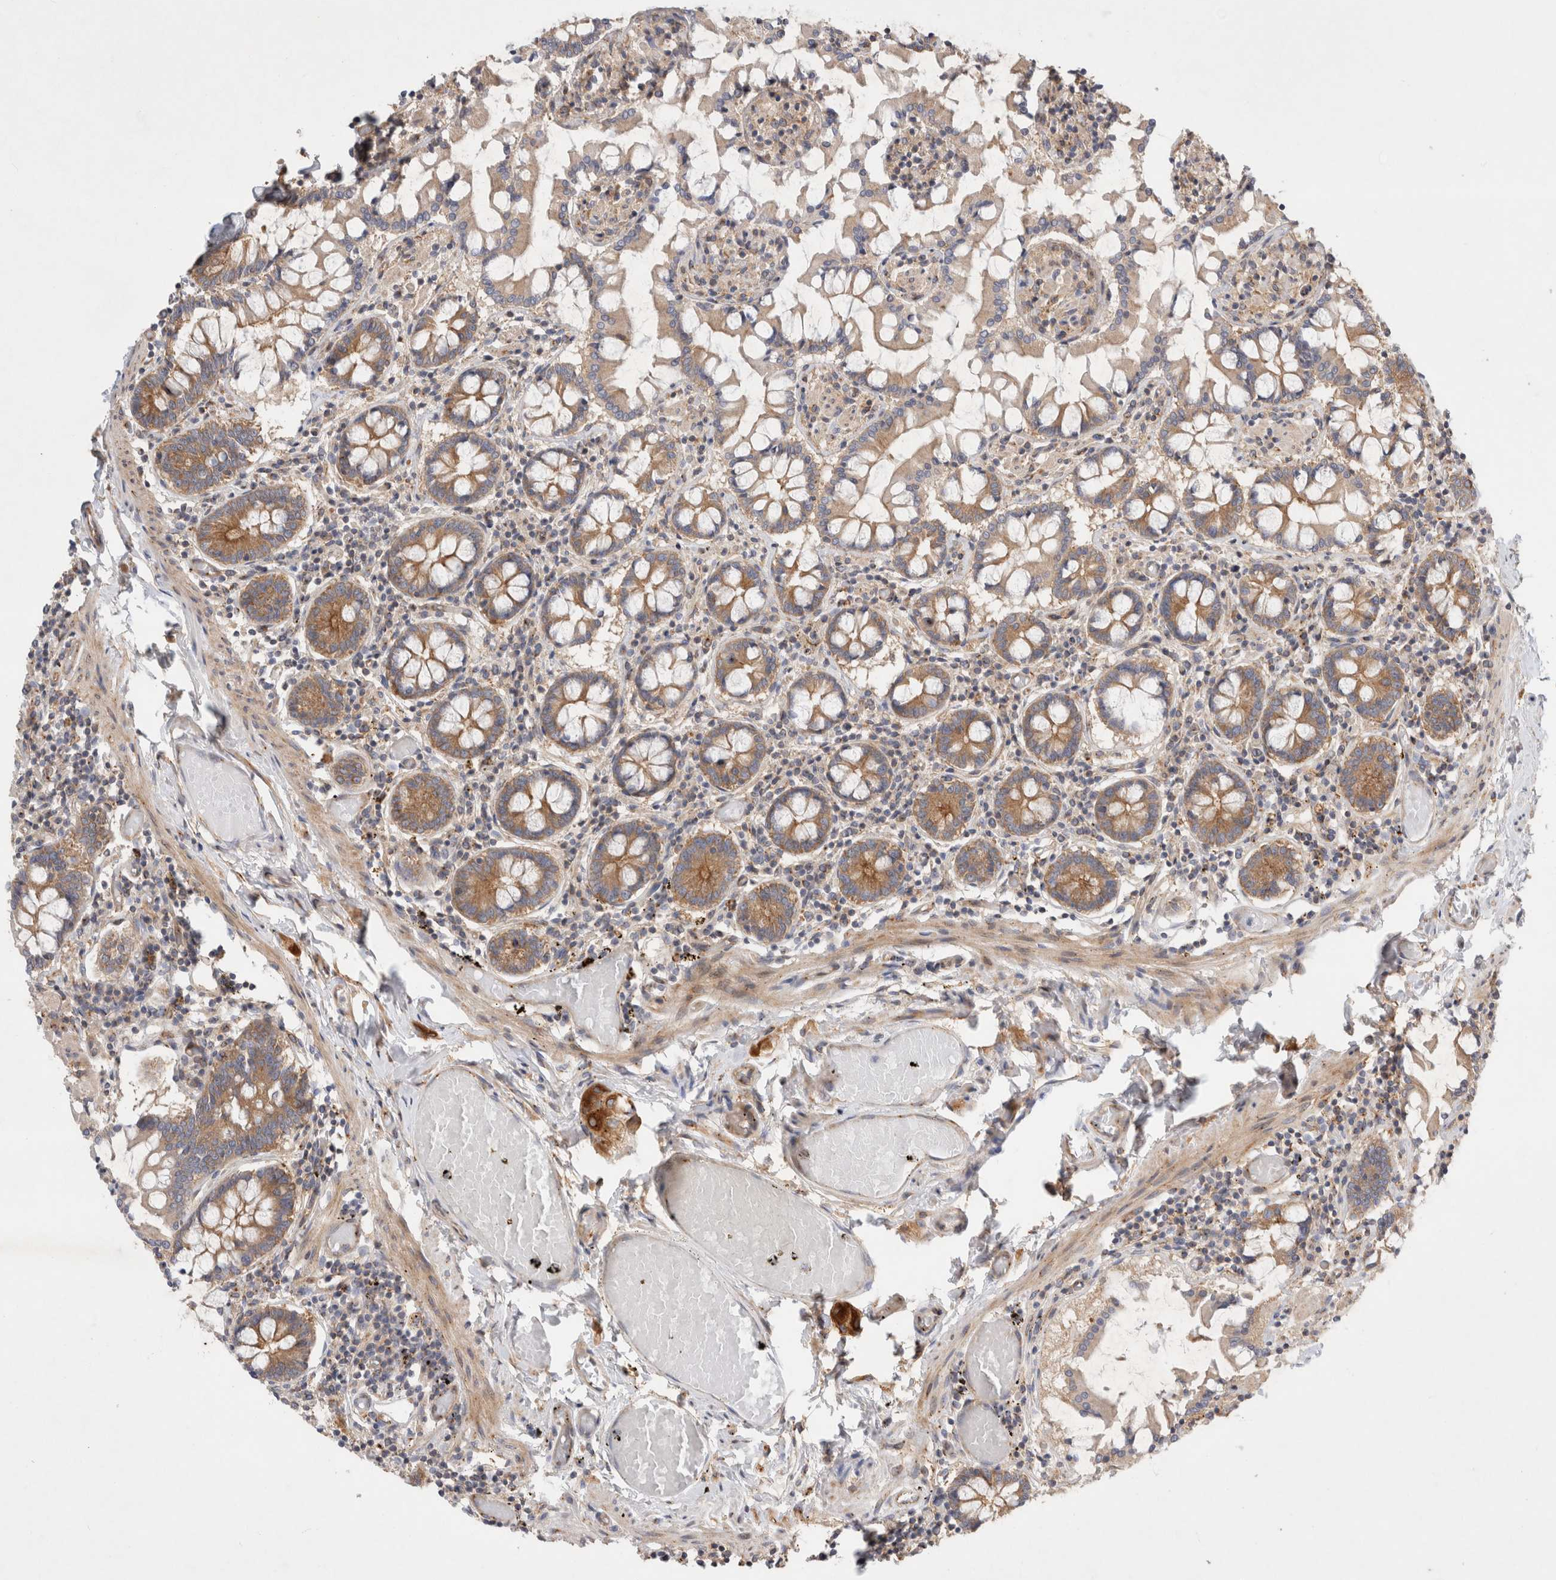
{"staining": {"intensity": "moderate", "quantity": ">75%", "location": "cytoplasmic/membranous"}, "tissue": "small intestine", "cell_type": "Glandular cells", "image_type": "normal", "snomed": [{"axis": "morphology", "description": "Normal tissue, NOS"}, {"axis": "topography", "description": "Small intestine"}], "caption": "Immunohistochemistry micrograph of normal small intestine: small intestine stained using immunohistochemistry (IHC) shows medium levels of moderate protein expression localized specifically in the cytoplasmic/membranous of glandular cells, appearing as a cytoplasmic/membranous brown color.", "gene": "GPR150", "patient": {"sex": "male", "age": 41}}